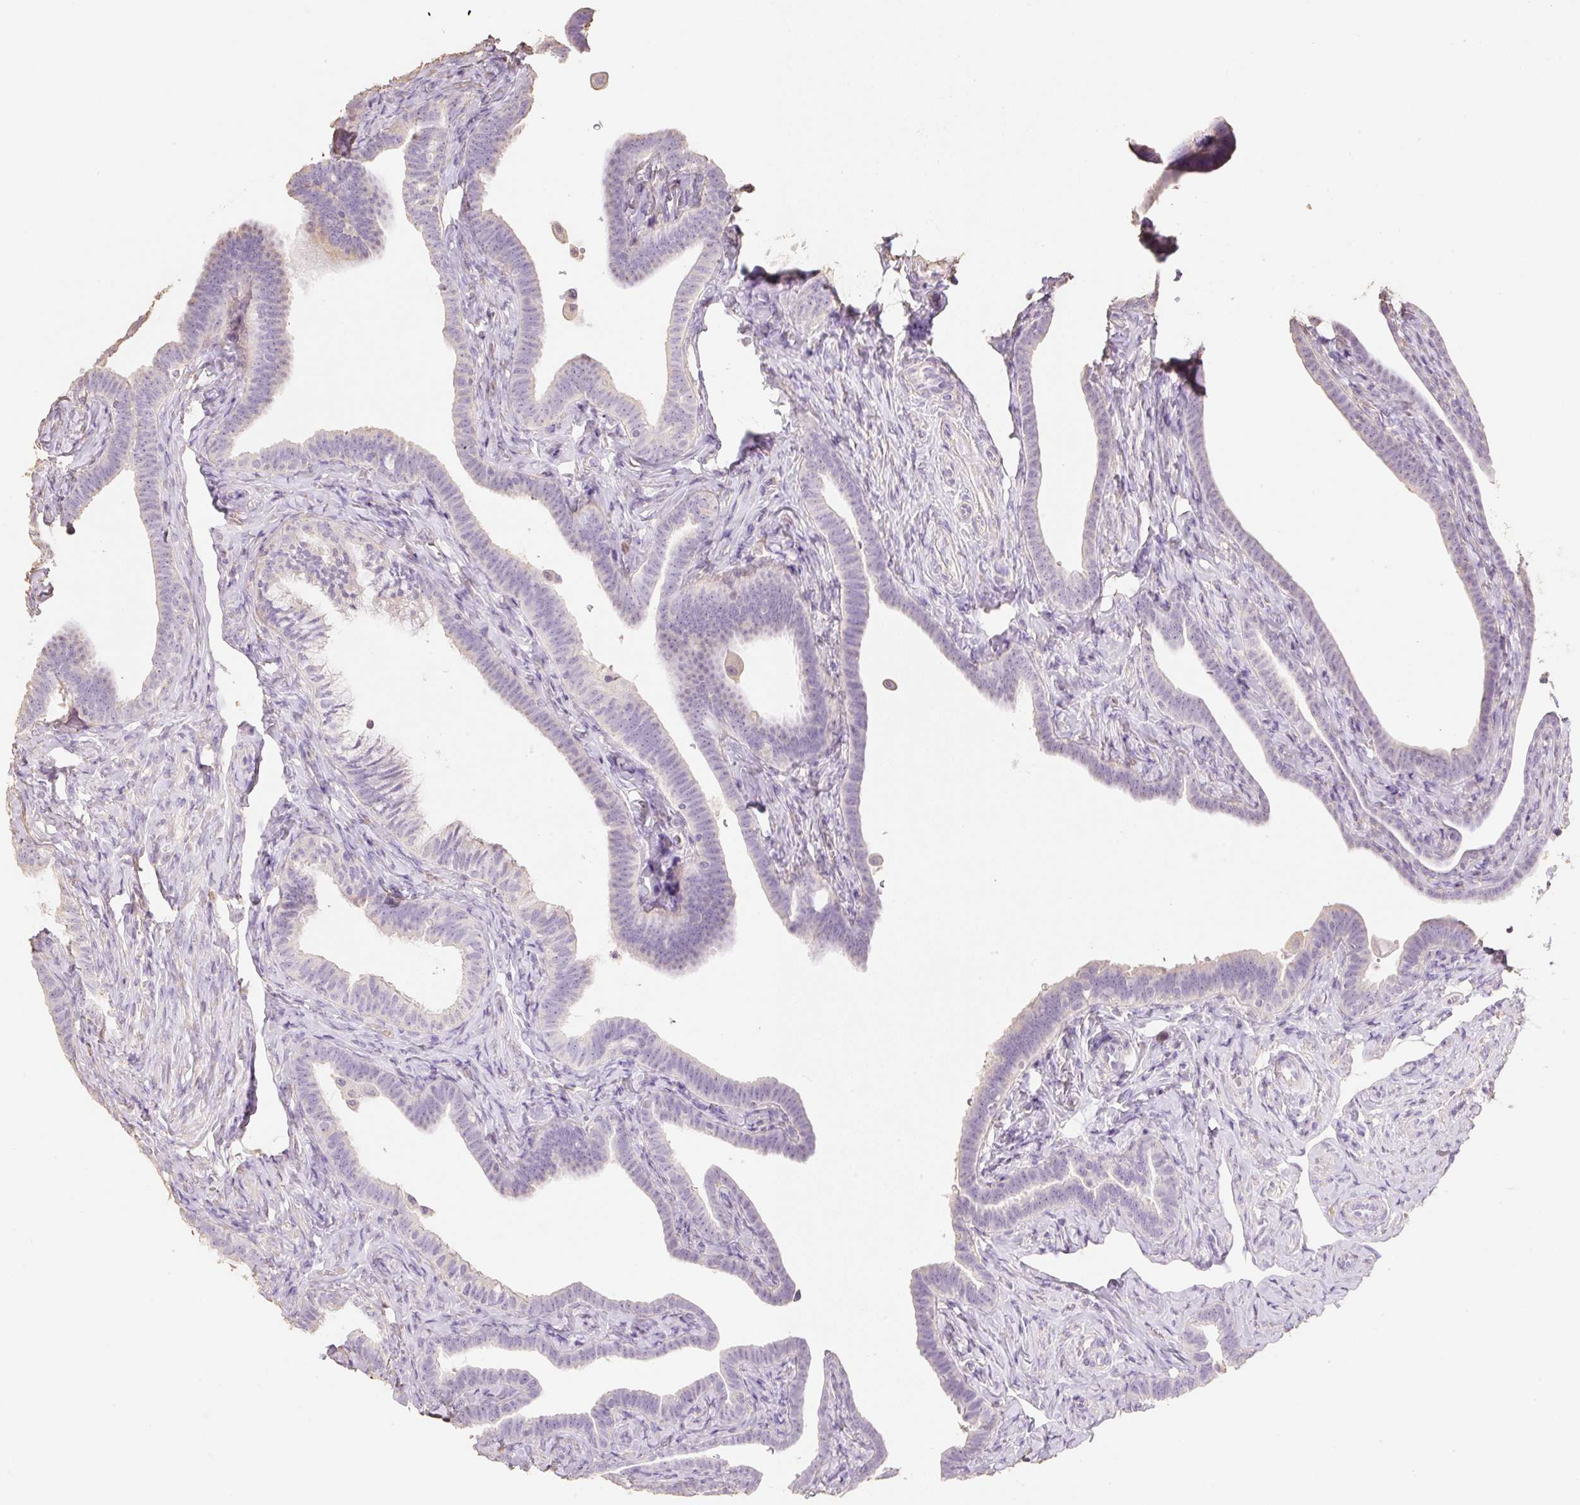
{"staining": {"intensity": "negative", "quantity": "none", "location": "none"}, "tissue": "fallopian tube", "cell_type": "Glandular cells", "image_type": "normal", "snomed": [{"axis": "morphology", "description": "Normal tissue, NOS"}, {"axis": "topography", "description": "Fallopian tube"}], "caption": "Immunohistochemical staining of unremarkable human fallopian tube shows no significant staining in glandular cells. (DAB (3,3'-diaminobenzidine) immunohistochemistry (IHC), high magnification).", "gene": "MBOAT7", "patient": {"sex": "female", "age": 69}}